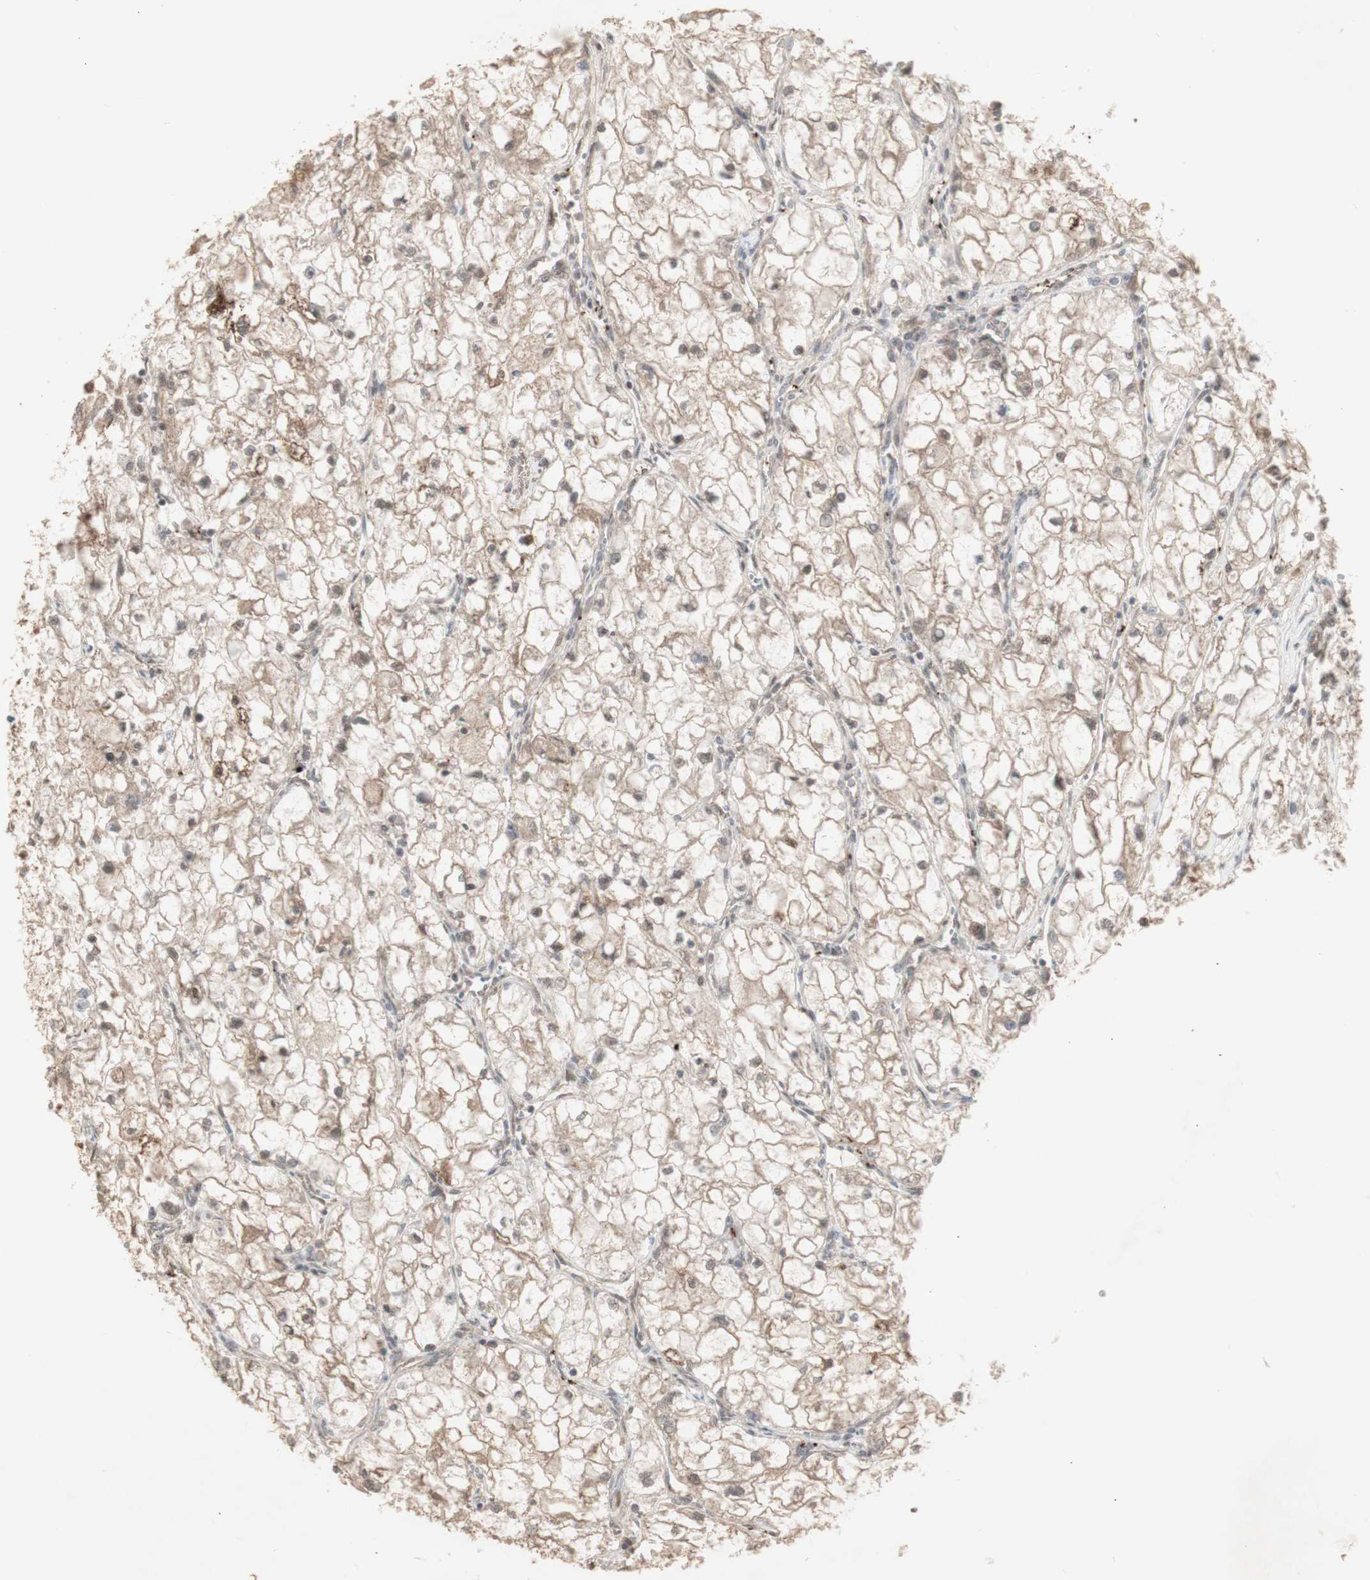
{"staining": {"intensity": "weak", "quantity": ">75%", "location": "cytoplasmic/membranous"}, "tissue": "renal cancer", "cell_type": "Tumor cells", "image_type": "cancer", "snomed": [{"axis": "morphology", "description": "Adenocarcinoma, NOS"}, {"axis": "topography", "description": "Kidney"}], "caption": "Immunohistochemical staining of human renal cancer exhibits low levels of weak cytoplasmic/membranous protein expression in about >75% of tumor cells.", "gene": "ALOX12", "patient": {"sex": "female", "age": 70}}